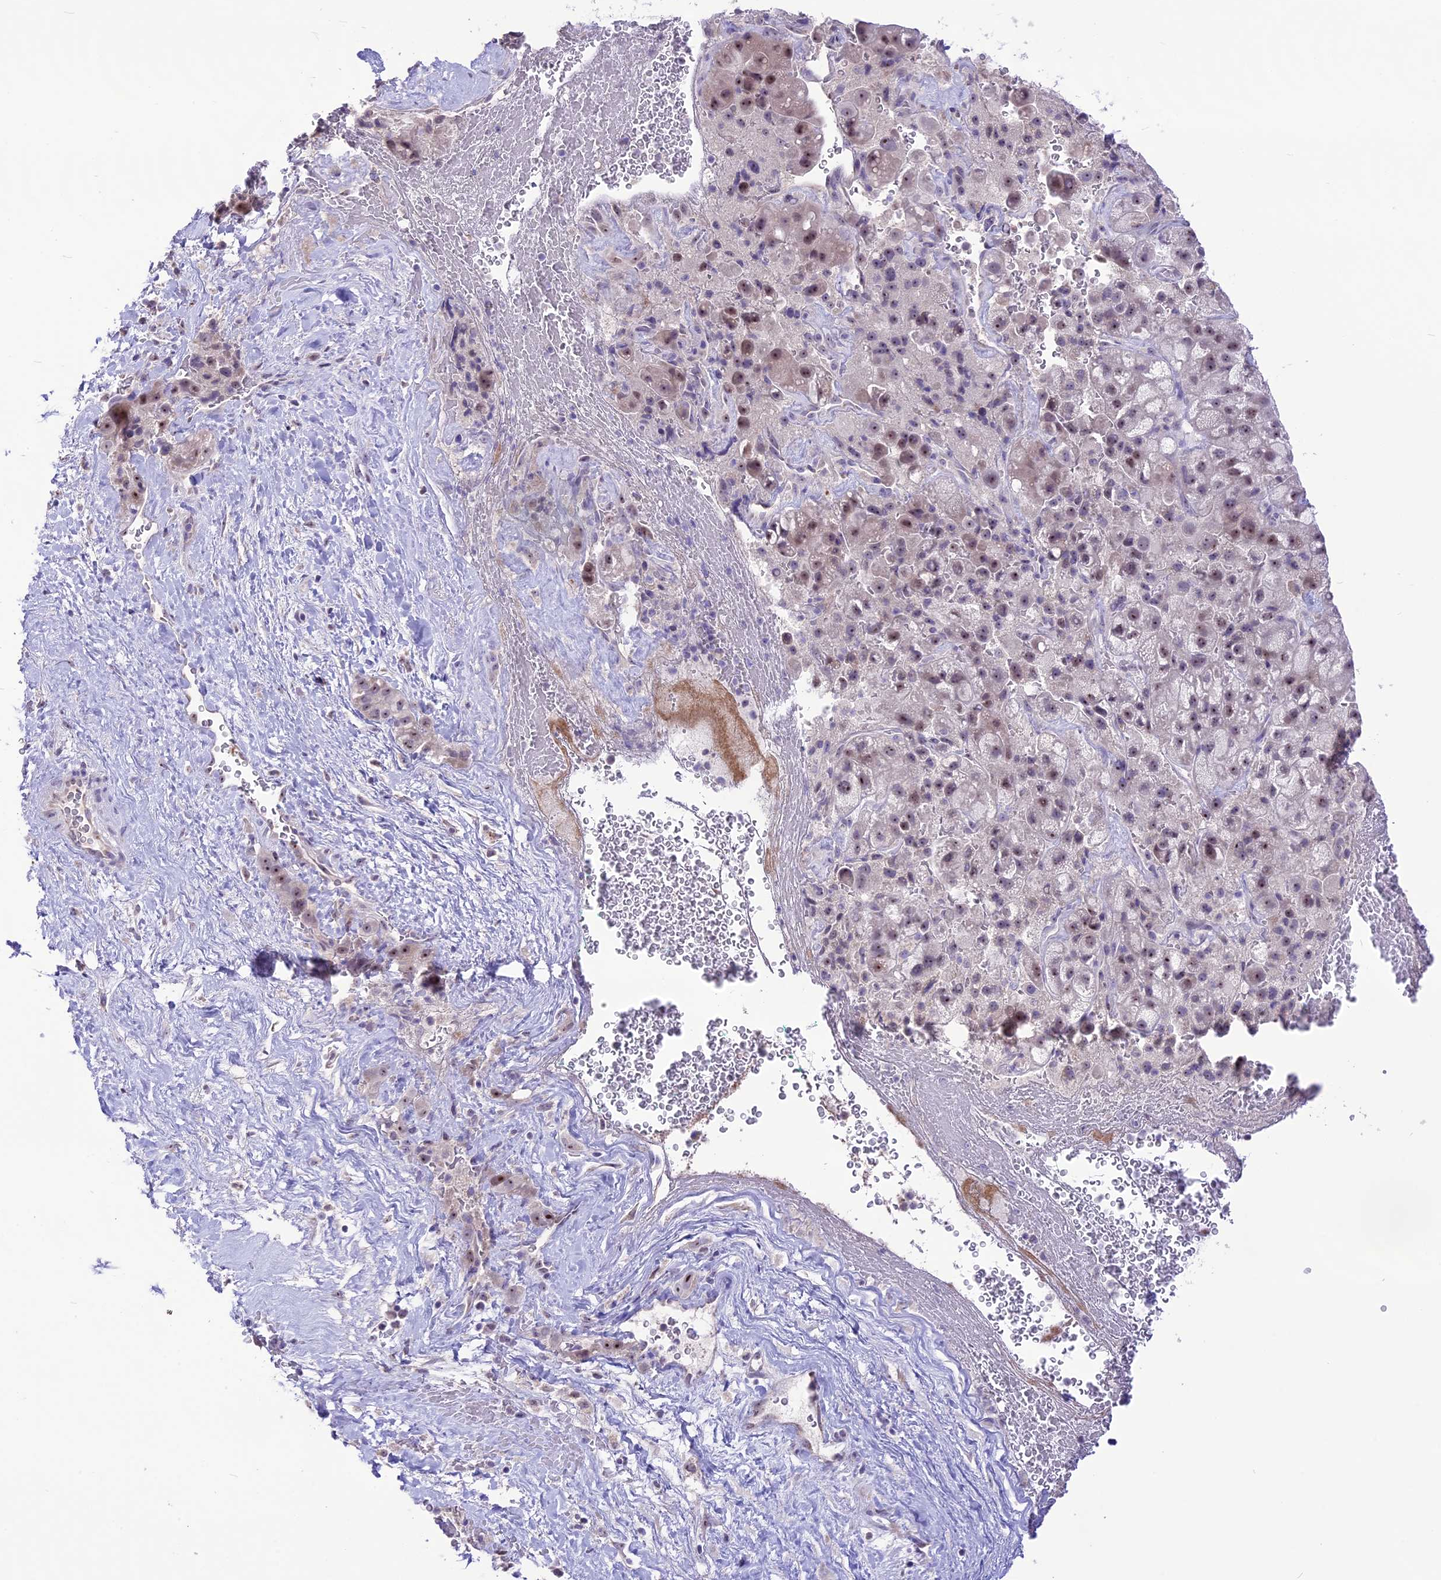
{"staining": {"intensity": "moderate", "quantity": "<25%", "location": "nuclear"}, "tissue": "liver cancer", "cell_type": "Tumor cells", "image_type": "cancer", "snomed": [{"axis": "morphology", "description": "Normal tissue, NOS"}, {"axis": "morphology", "description": "Carcinoma, Hepatocellular, NOS"}, {"axis": "topography", "description": "Liver"}], "caption": "IHC histopathology image of hepatocellular carcinoma (liver) stained for a protein (brown), which exhibits low levels of moderate nuclear expression in approximately <25% of tumor cells.", "gene": "CMSS1", "patient": {"sex": "male", "age": 57}}